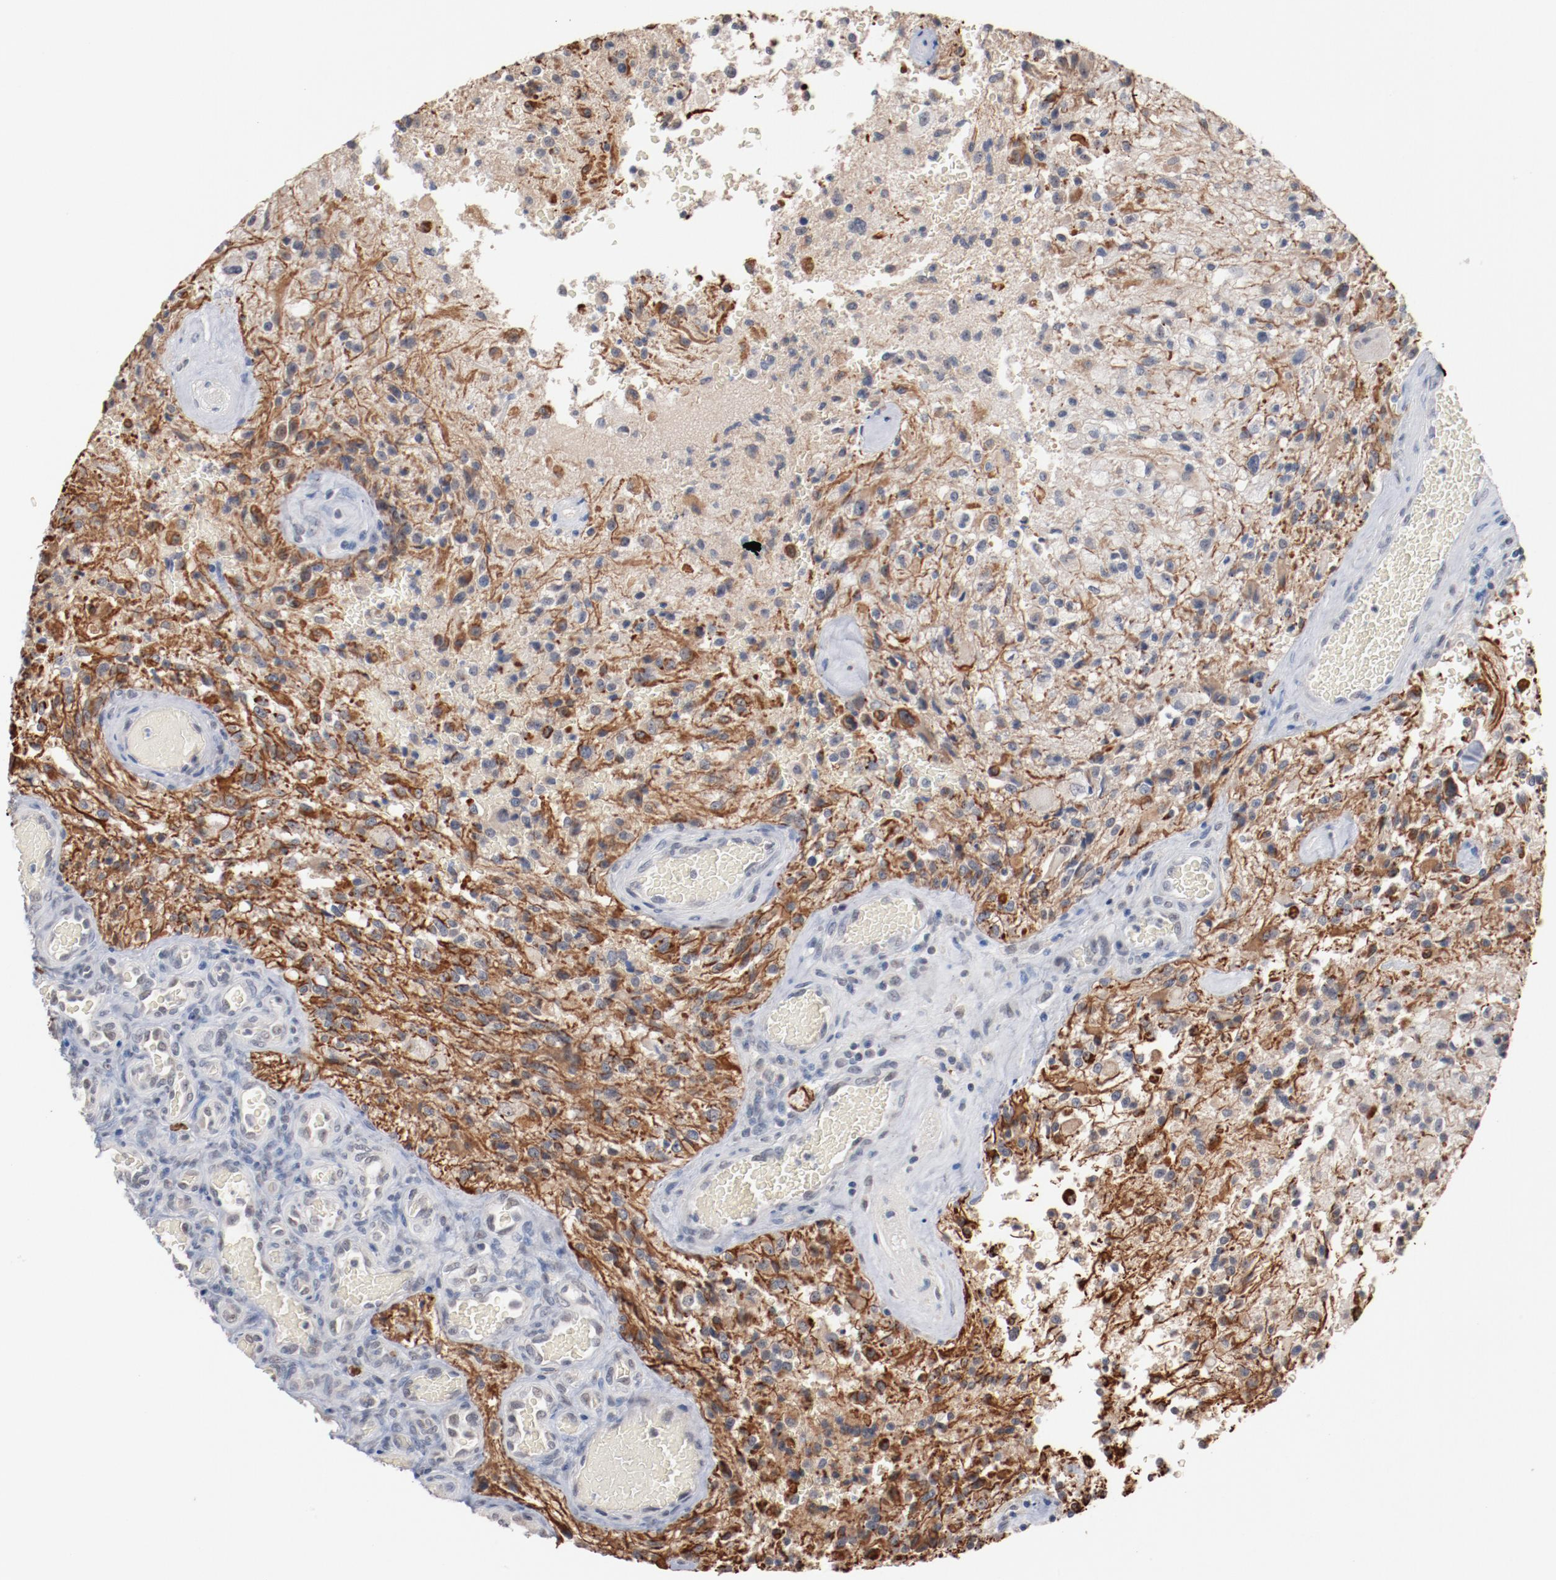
{"staining": {"intensity": "moderate", "quantity": ">75%", "location": "cytoplasmic/membranous"}, "tissue": "glioma", "cell_type": "Tumor cells", "image_type": "cancer", "snomed": [{"axis": "morphology", "description": "Normal tissue, NOS"}, {"axis": "morphology", "description": "Glioma, malignant, High grade"}, {"axis": "topography", "description": "Cerebral cortex"}], "caption": "Tumor cells exhibit medium levels of moderate cytoplasmic/membranous expression in about >75% of cells in malignant glioma (high-grade).", "gene": "ERICH1", "patient": {"sex": "male", "age": 56}}